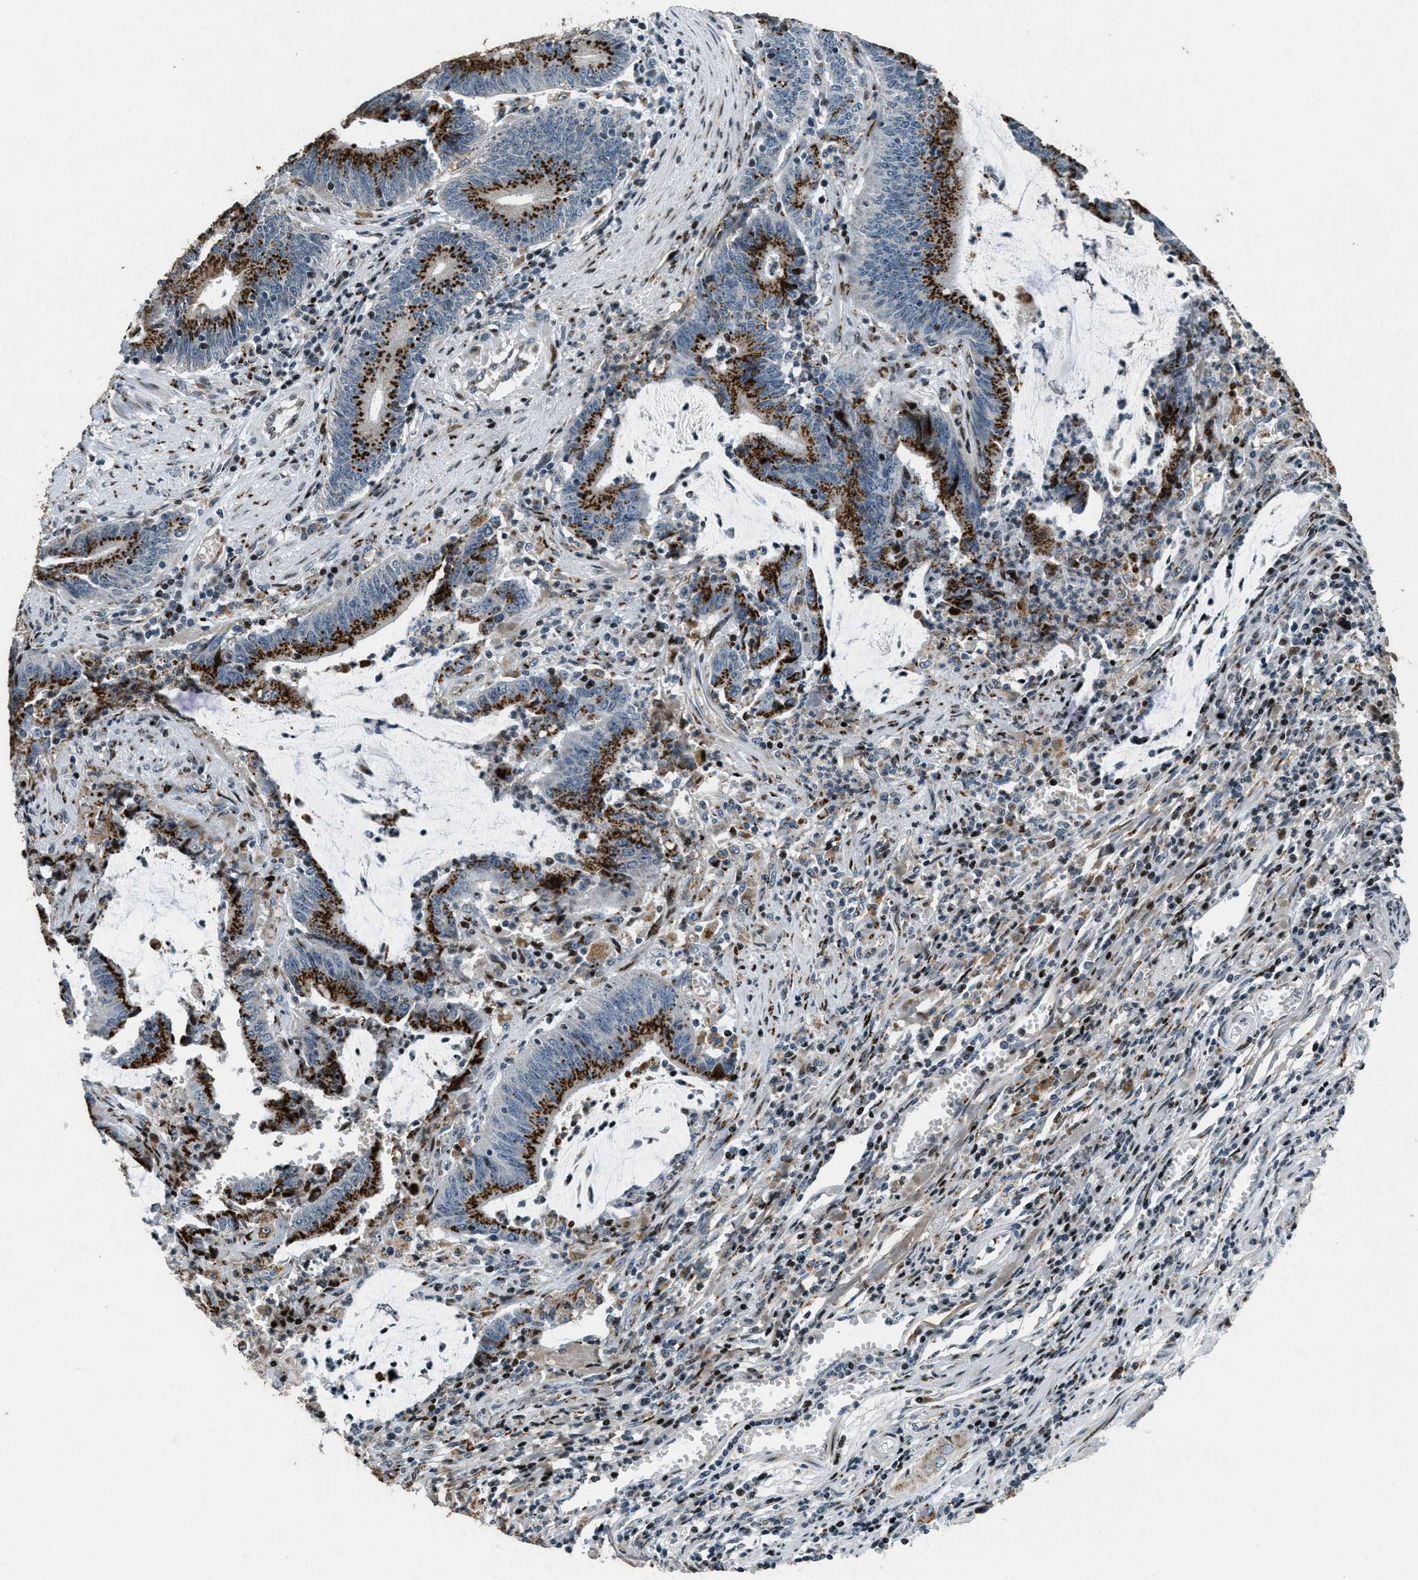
{"staining": {"intensity": "strong", "quantity": ">75%", "location": "cytoplasmic/membranous"}, "tissue": "colorectal cancer", "cell_type": "Tumor cells", "image_type": "cancer", "snomed": [{"axis": "morphology", "description": "Normal tissue, NOS"}, {"axis": "morphology", "description": "Adenocarcinoma, NOS"}, {"axis": "topography", "description": "Rectum"}], "caption": "DAB (3,3'-diaminobenzidine) immunohistochemical staining of human colorectal adenocarcinoma displays strong cytoplasmic/membranous protein staining in approximately >75% of tumor cells.", "gene": "GPC6", "patient": {"sex": "female", "age": 66}}